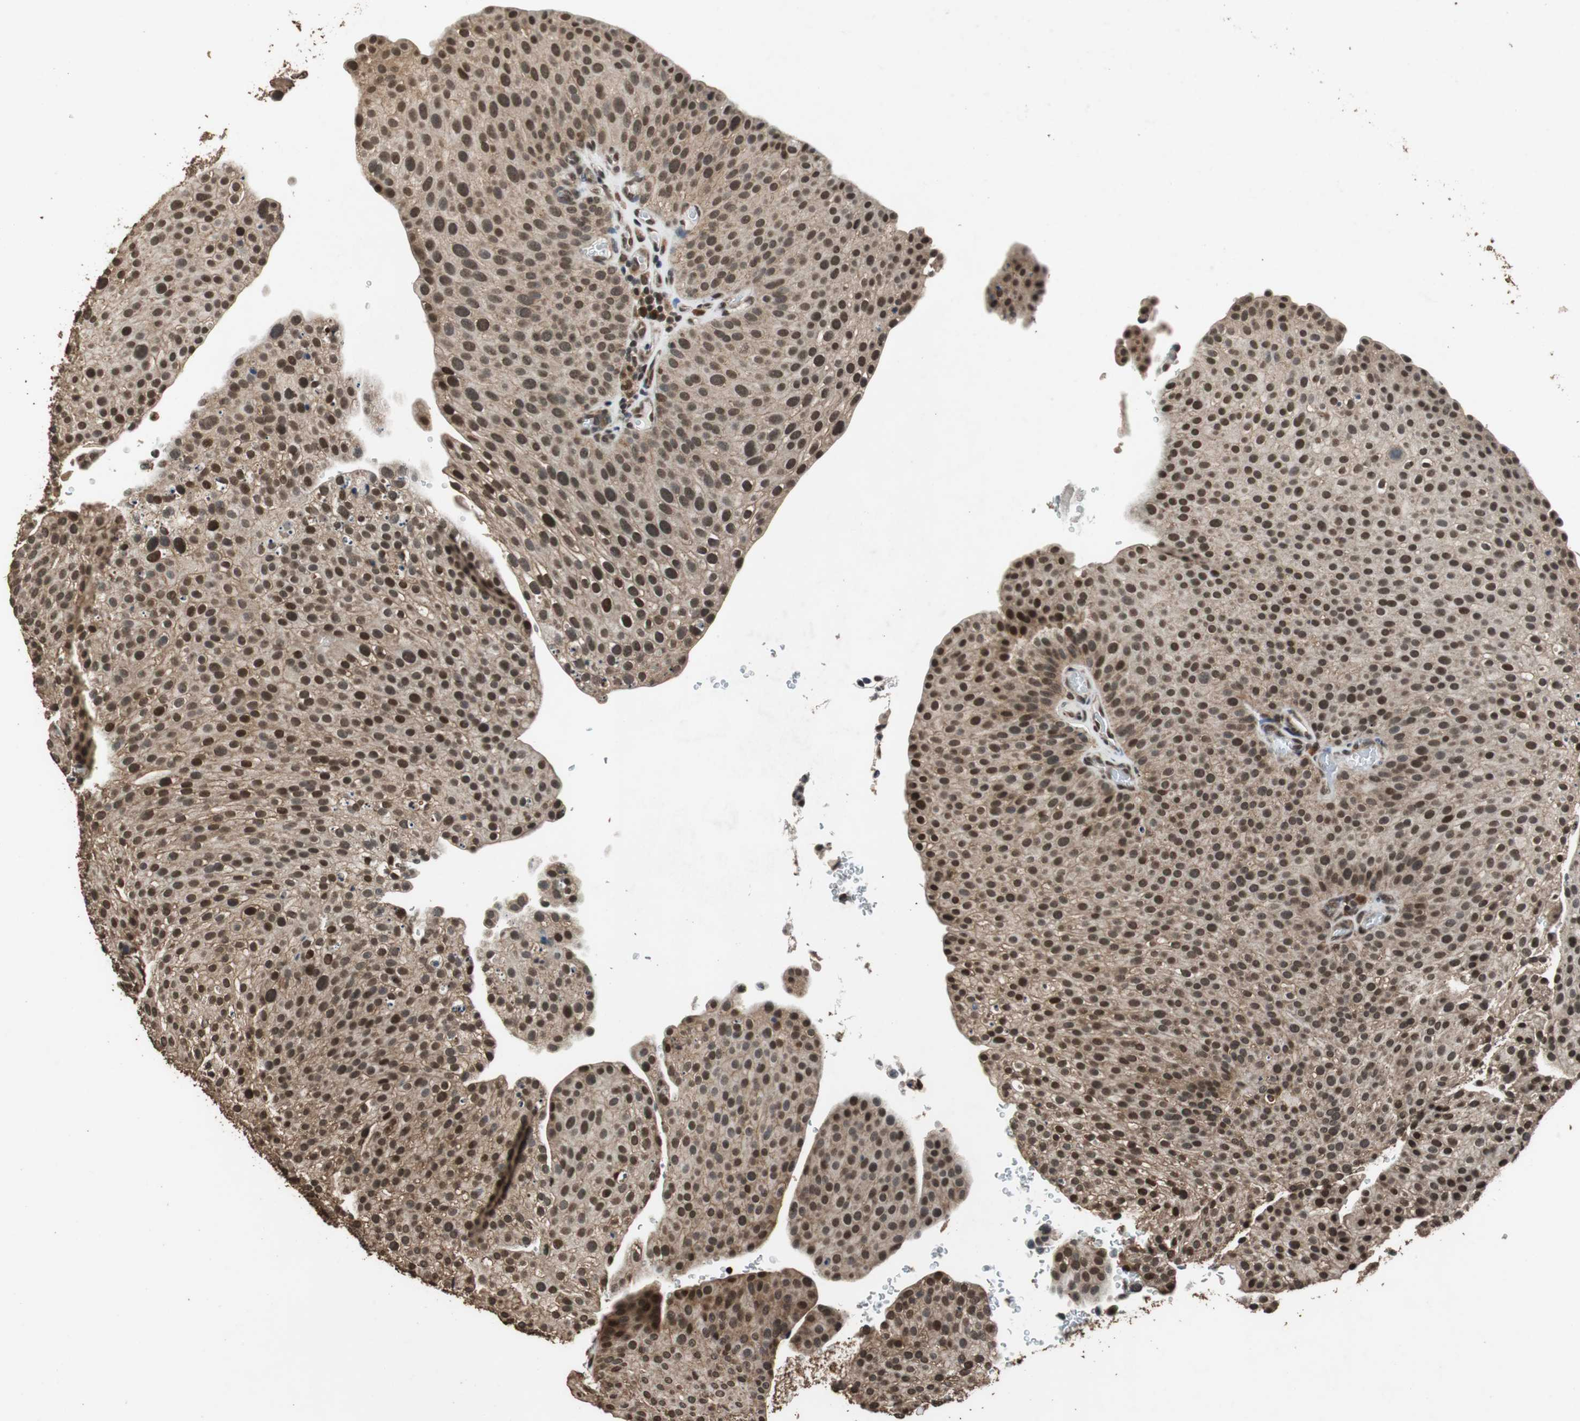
{"staining": {"intensity": "strong", "quantity": ">75%", "location": "cytoplasmic/membranous,nuclear"}, "tissue": "urothelial cancer", "cell_type": "Tumor cells", "image_type": "cancer", "snomed": [{"axis": "morphology", "description": "Urothelial carcinoma, Low grade"}, {"axis": "topography", "description": "Smooth muscle"}, {"axis": "topography", "description": "Urinary bladder"}], "caption": "This is an image of IHC staining of low-grade urothelial carcinoma, which shows strong staining in the cytoplasmic/membranous and nuclear of tumor cells.", "gene": "ZNF18", "patient": {"sex": "male", "age": 60}}